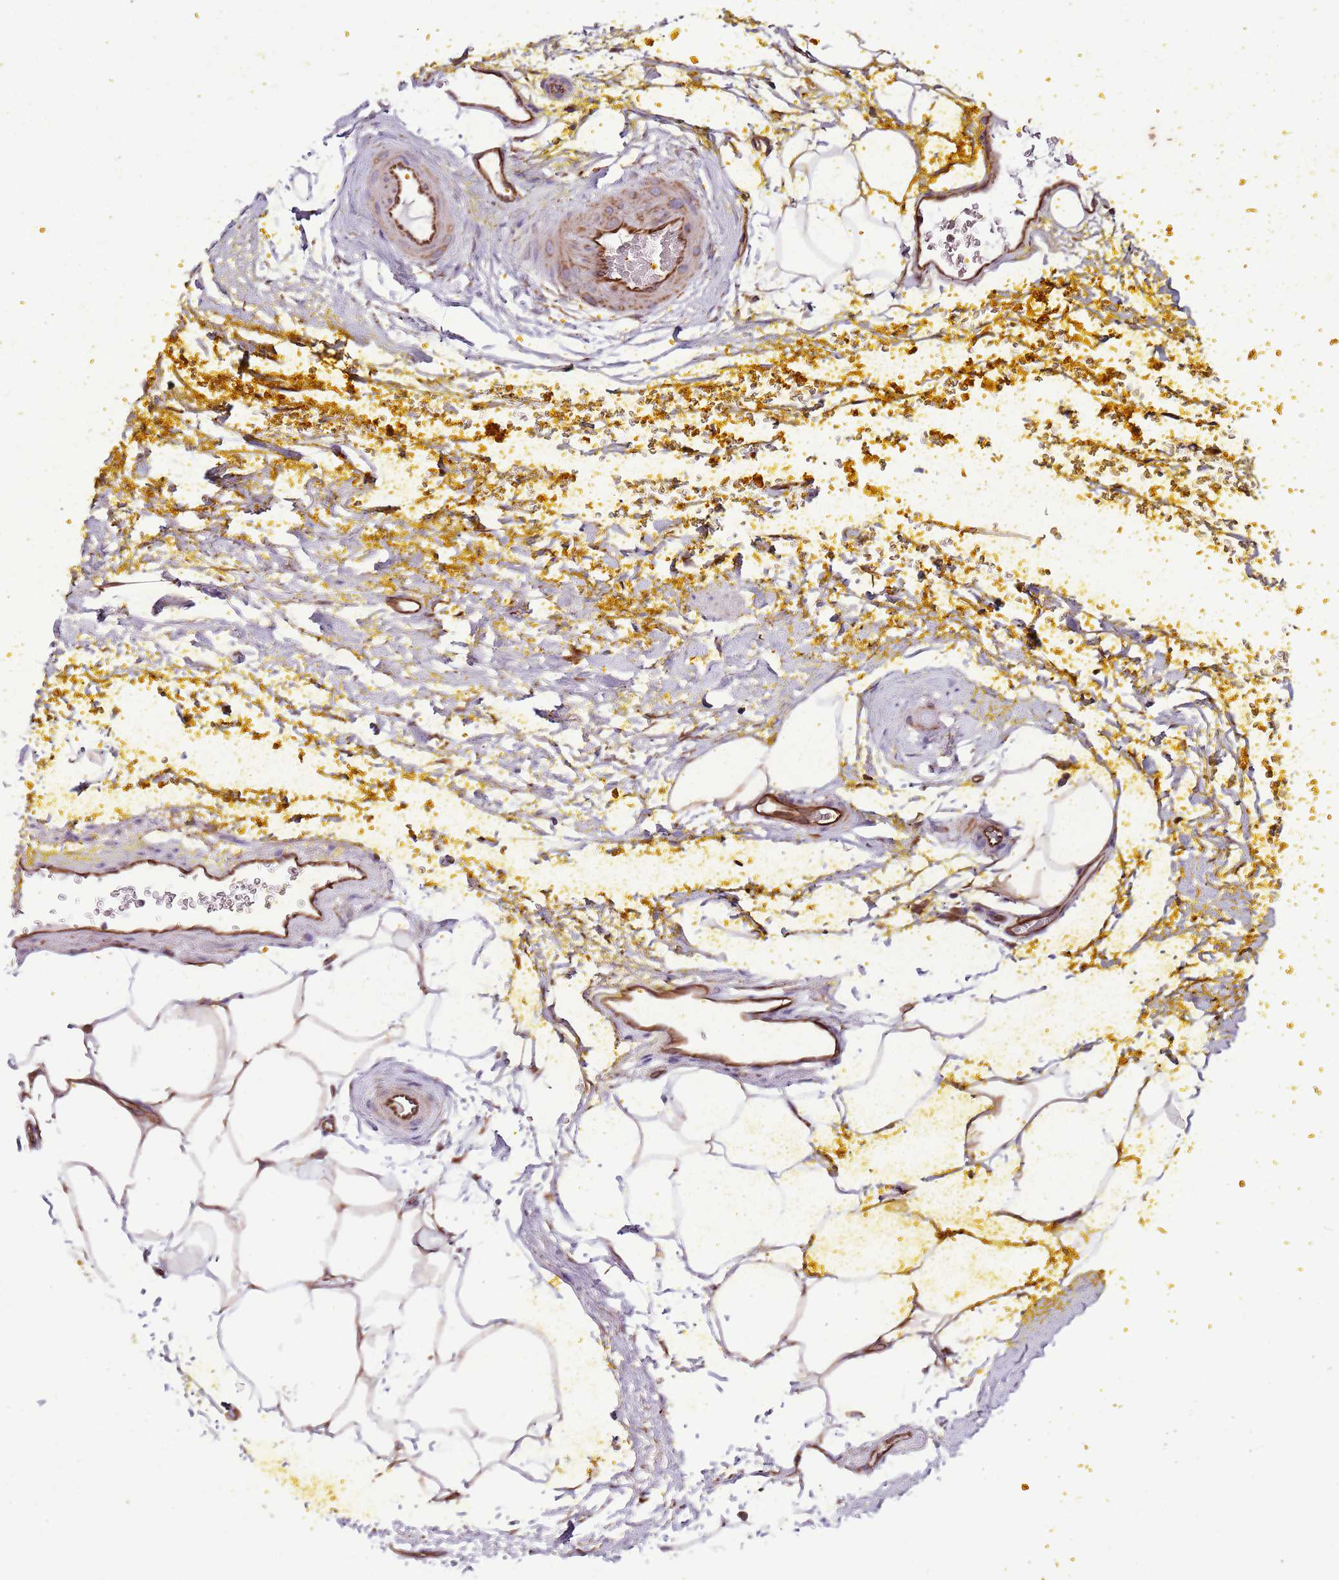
{"staining": {"intensity": "moderate", "quantity": "<25%", "location": "cytoplasmic/membranous"}, "tissue": "adipose tissue", "cell_type": "Adipocytes", "image_type": "normal", "snomed": [{"axis": "morphology", "description": "Normal tissue, NOS"}, {"axis": "morphology", "description": "Adenocarcinoma, Low grade"}, {"axis": "topography", "description": "Prostate"}, {"axis": "topography", "description": "Peripheral nerve tissue"}], "caption": "IHC of normal human adipose tissue reveals low levels of moderate cytoplasmic/membranous staining in about <25% of adipocytes. (Brightfield microscopy of DAB IHC at high magnification).", "gene": "ZNF786", "patient": {"sex": "male", "age": 63}}